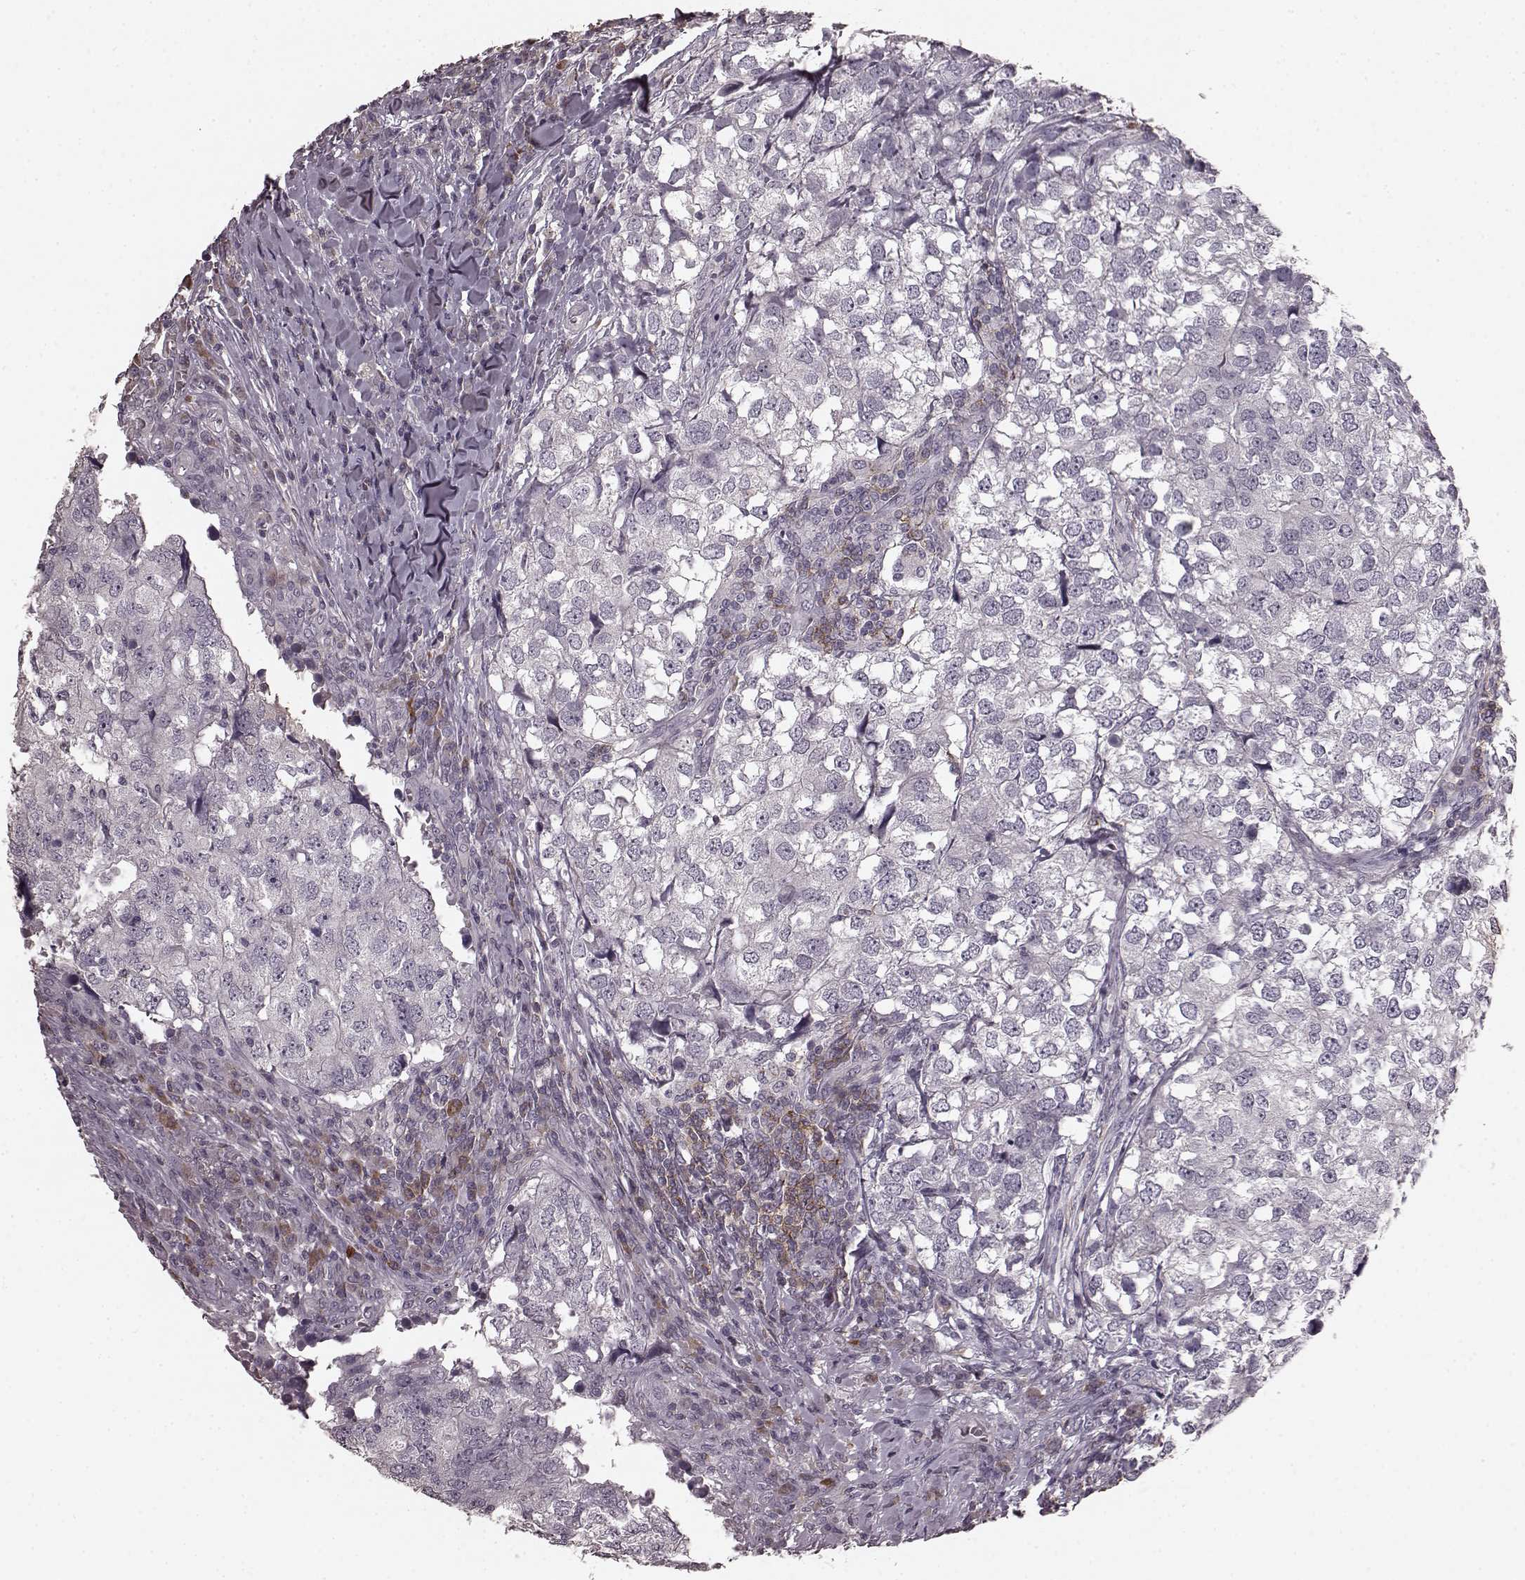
{"staining": {"intensity": "negative", "quantity": "none", "location": "none"}, "tissue": "breast cancer", "cell_type": "Tumor cells", "image_type": "cancer", "snomed": [{"axis": "morphology", "description": "Duct carcinoma"}, {"axis": "topography", "description": "Breast"}], "caption": "The micrograph reveals no staining of tumor cells in breast cancer (intraductal carcinoma). The staining is performed using DAB (3,3'-diaminobenzidine) brown chromogen with nuclei counter-stained in using hematoxylin.", "gene": "CD28", "patient": {"sex": "female", "age": 30}}